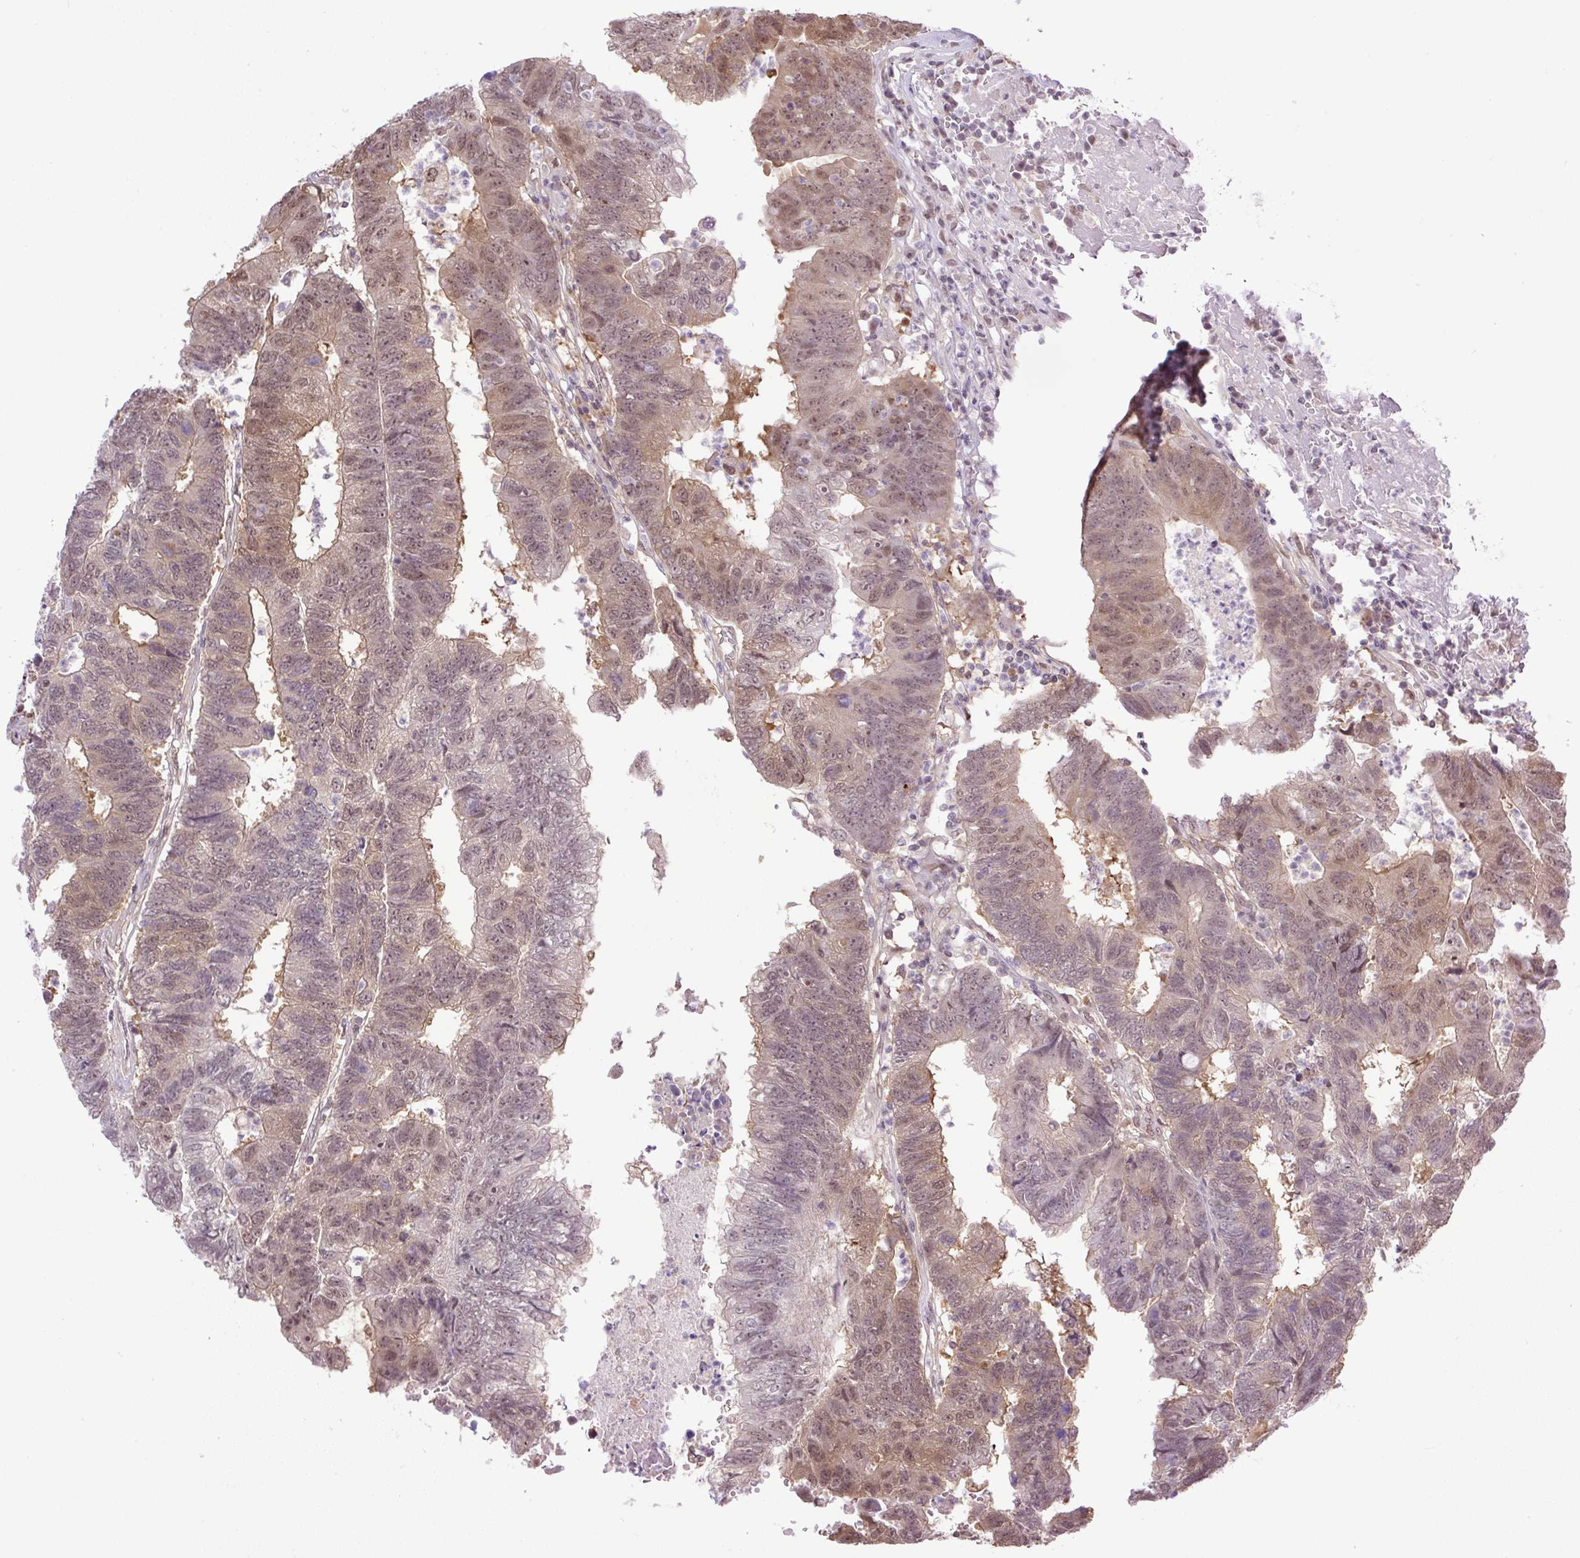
{"staining": {"intensity": "weak", "quantity": "25%-75%", "location": "cytoplasmic/membranous,nuclear"}, "tissue": "colorectal cancer", "cell_type": "Tumor cells", "image_type": "cancer", "snomed": [{"axis": "morphology", "description": "Adenocarcinoma, NOS"}, {"axis": "topography", "description": "Colon"}], "caption": "This histopathology image displays IHC staining of colorectal cancer, with low weak cytoplasmic/membranous and nuclear staining in about 25%-75% of tumor cells.", "gene": "SGTA", "patient": {"sex": "female", "age": 48}}